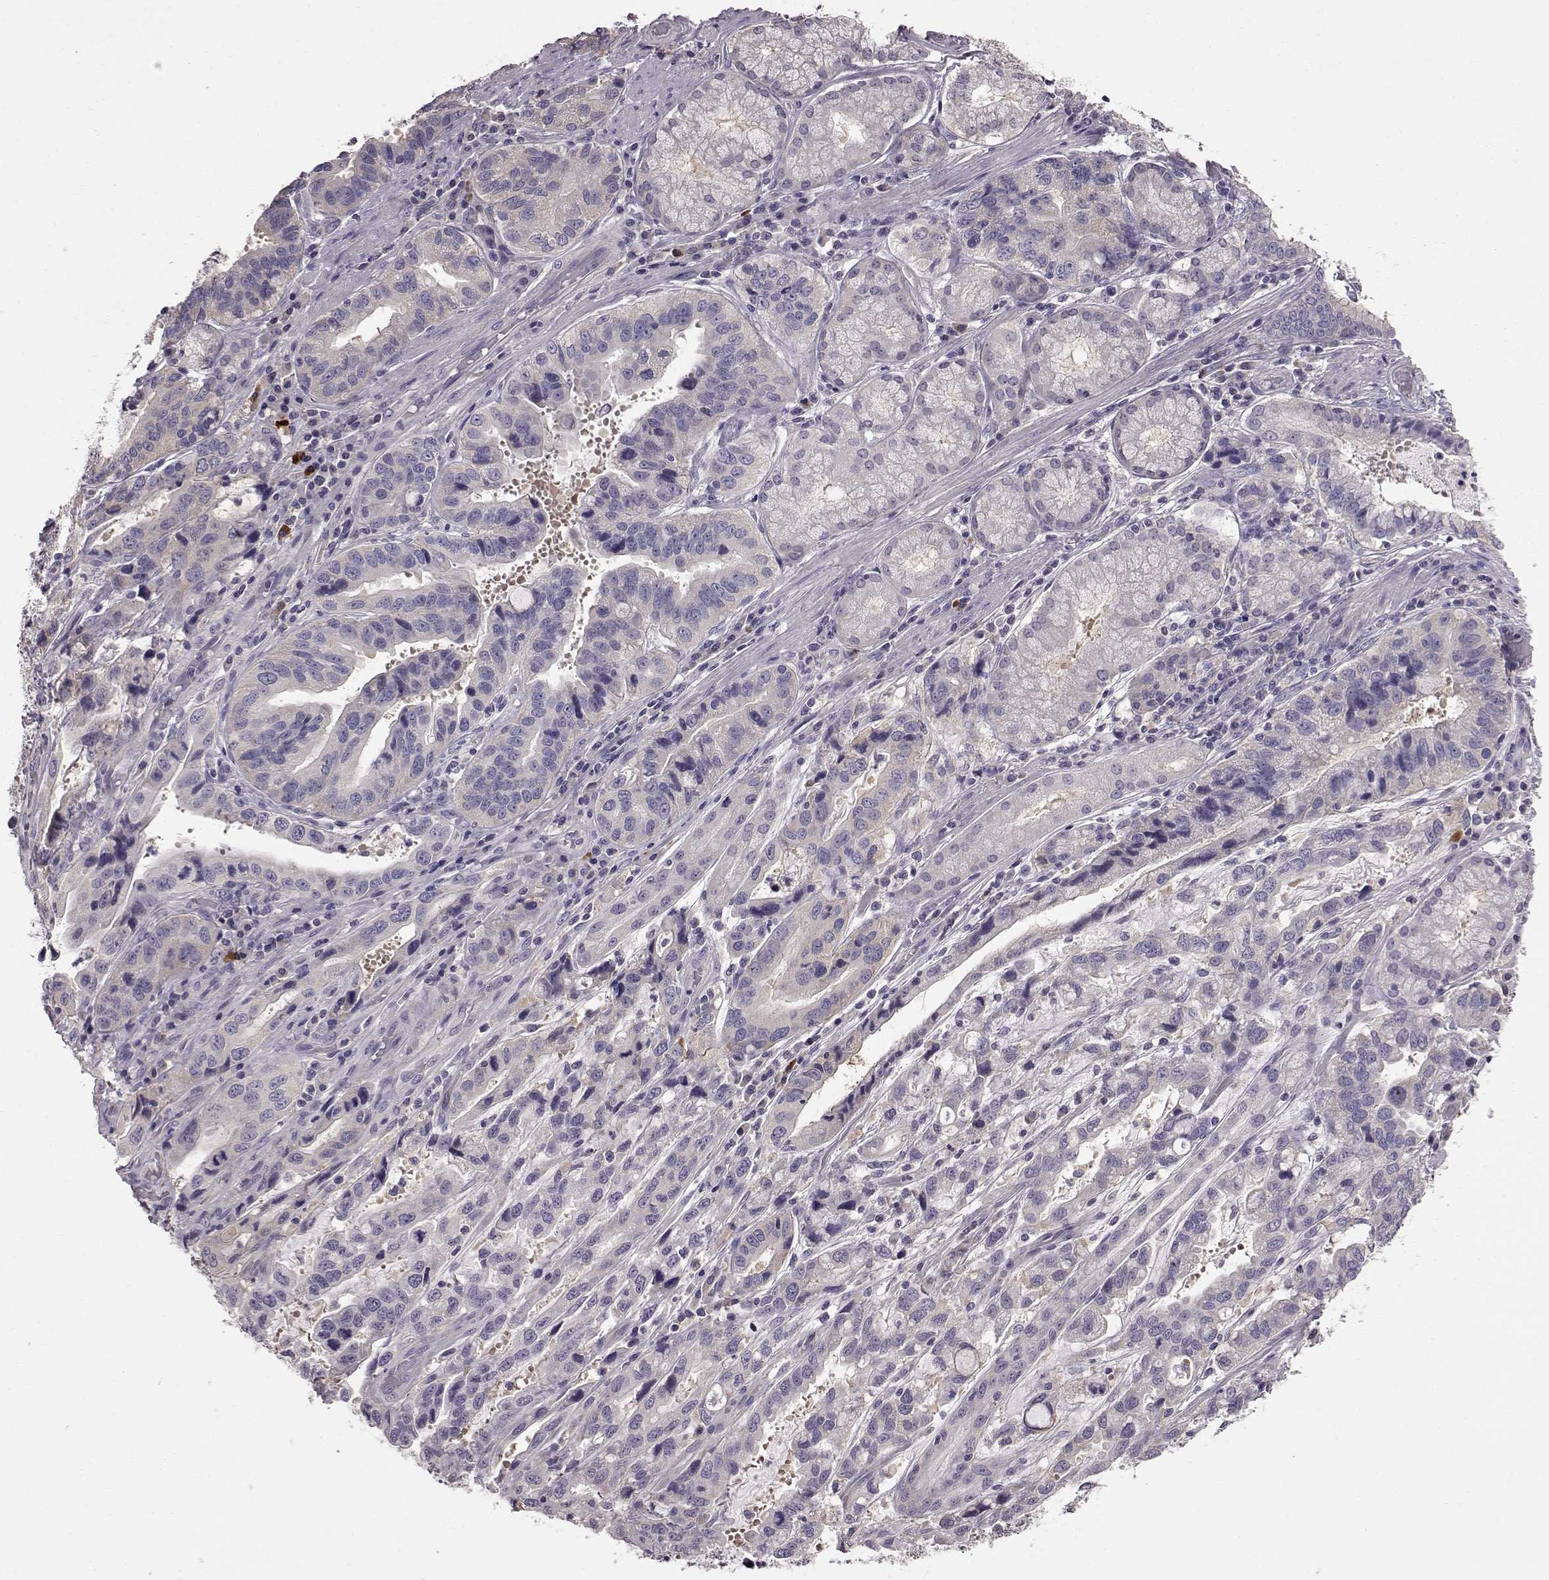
{"staining": {"intensity": "negative", "quantity": "none", "location": "none"}, "tissue": "stomach cancer", "cell_type": "Tumor cells", "image_type": "cancer", "snomed": [{"axis": "morphology", "description": "Adenocarcinoma, NOS"}, {"axis": "topography", "description": "Stomach, lower"}], "caption": "The IHC histopathology image has no significant positivity in tumor cells of adenocarcinoma (stomach) tissue.", "gene": "ADGRG2", "patient": {"sex": "female", "age": 76}}